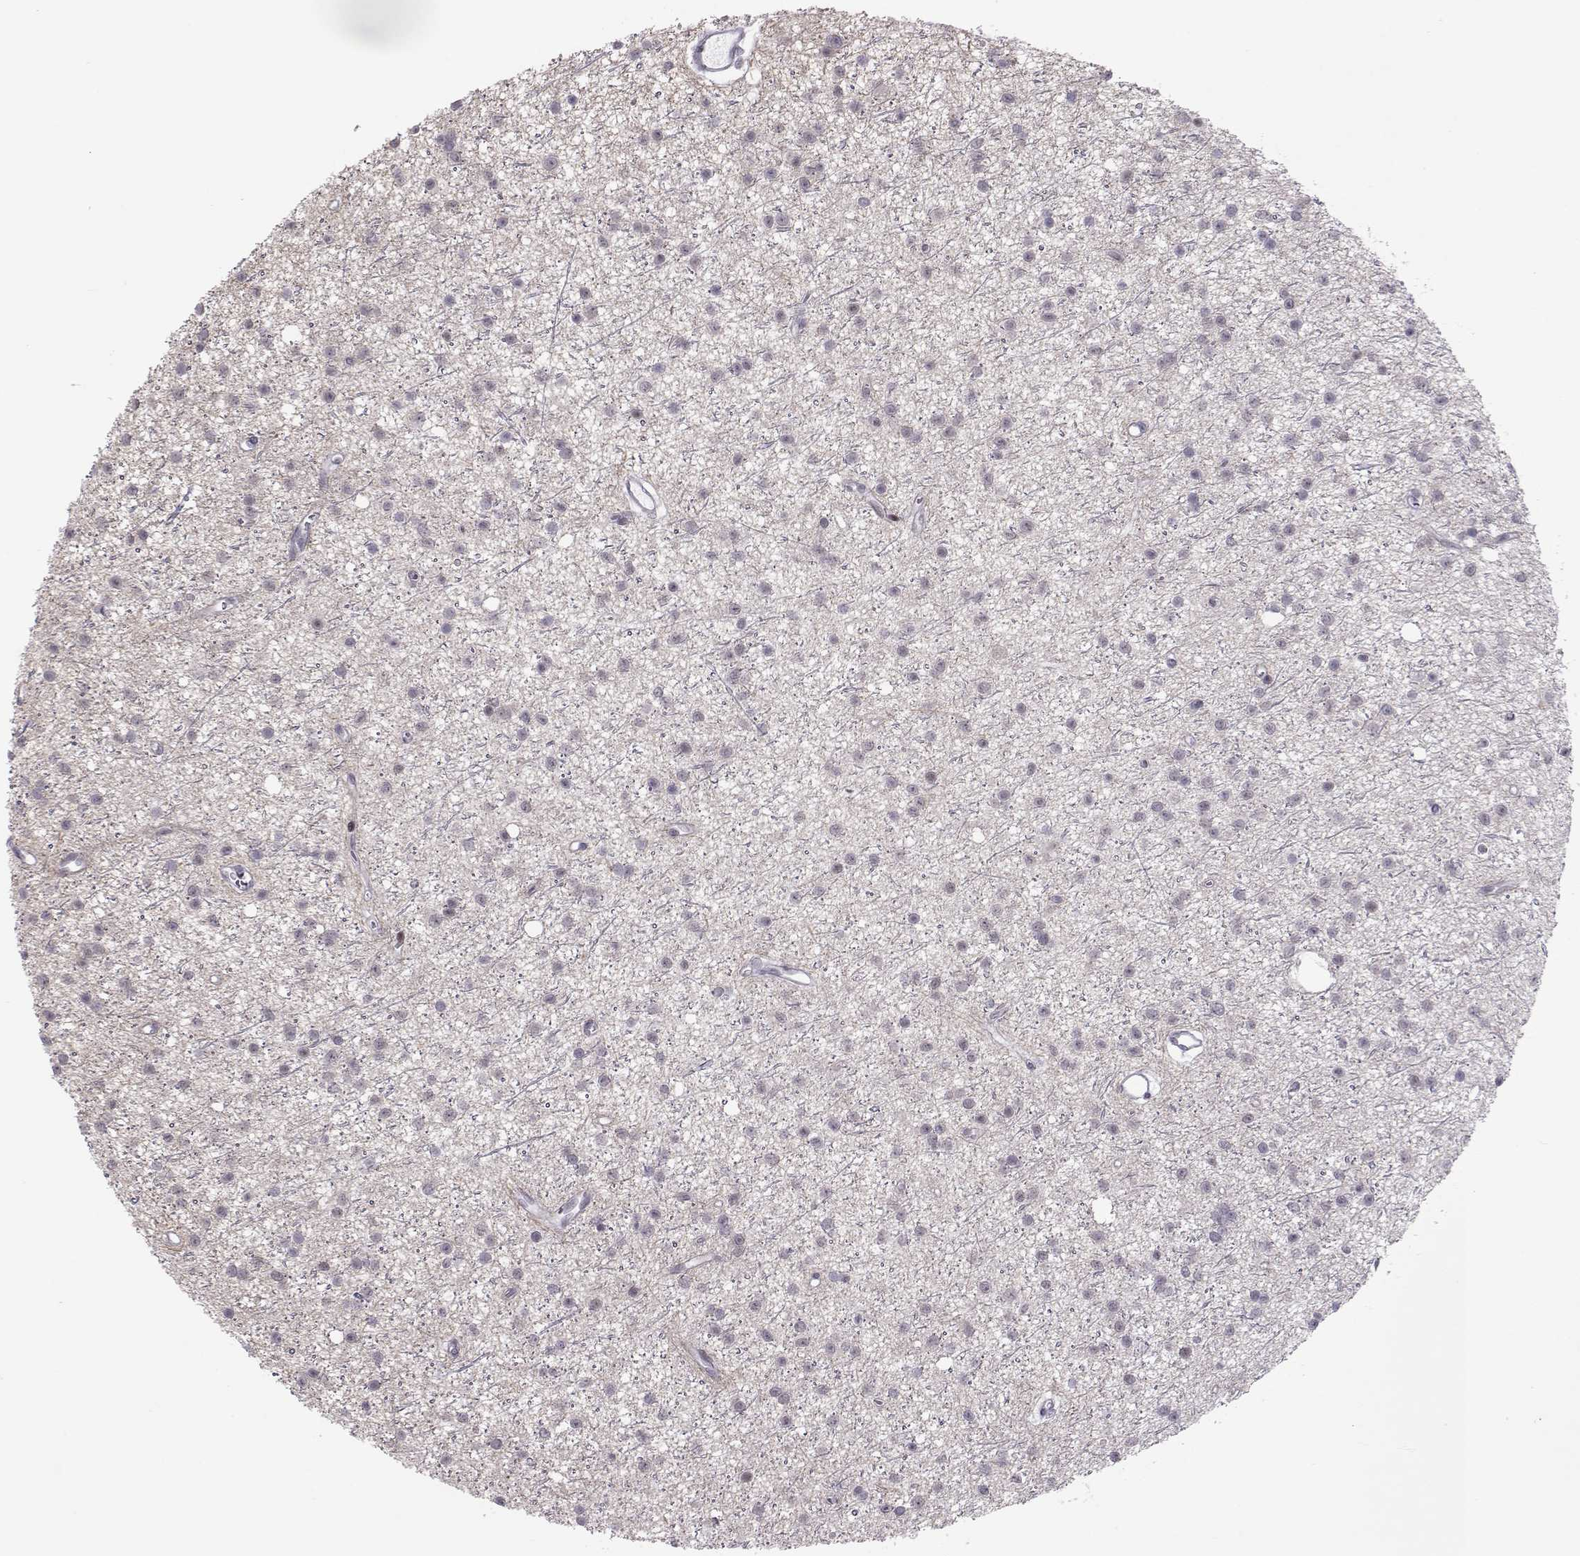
{"staining": {"intensity": "negative", "quantity": "none", "location": "none"}, "tissue": "glioma", "cell_type": "Tumor cells", "image_type": "cancer", "snomed": [{"axis": "morphology", "description": "Glioma, malignant, Low grade"}, {"axis": "topography", "description": "Brain"}], "caption": "High magnification brightfield microscopy of glioma stained with DAB (brown) and counterstained with hematoxylin (blue): tumor cells show no significant staining.", "gene": "SIX6", "patient": {"sex": "male", "age": 27}}